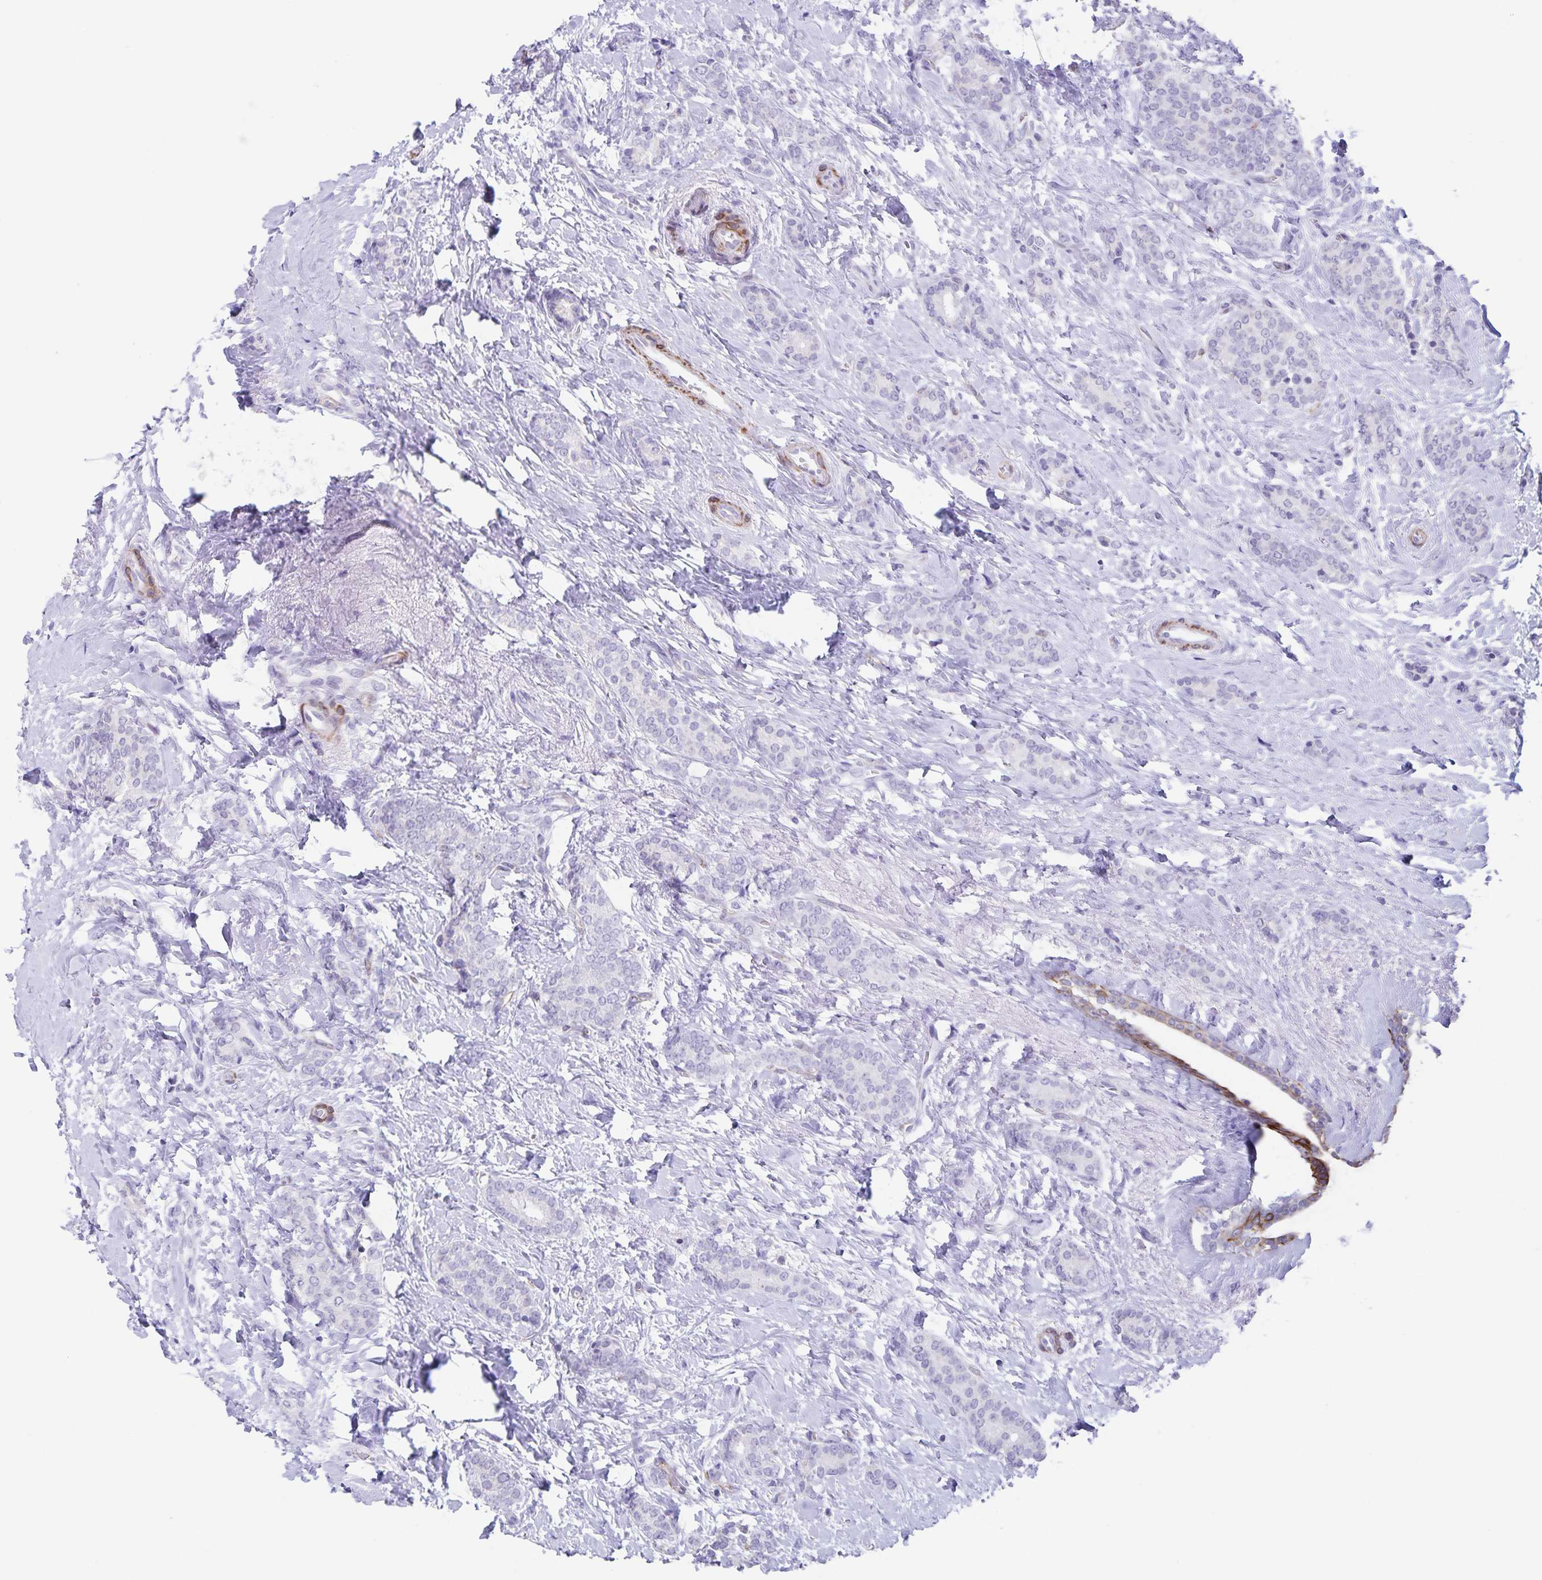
{"staining": {"intensity": "negative", "quantity": "none", "location": "none"}, "tissue": "breast cancer", "cell_type": "Tumor cells", "image_type": "cancer", "snomed": [{"axis": "morphology", "description": "Normal tissue, NOS"}, {"axis": "morphology", "description": "Duct carcinoma"}, {"axis": "topography", "description": "Breast"}], "caption": "Infiltrating ductal carcinoma (breast) was stained to show a protein in brown. There is no significant expression in tumor cells.", "gene": "SYNM", "patient": {"sex": "female", "age": 77}}